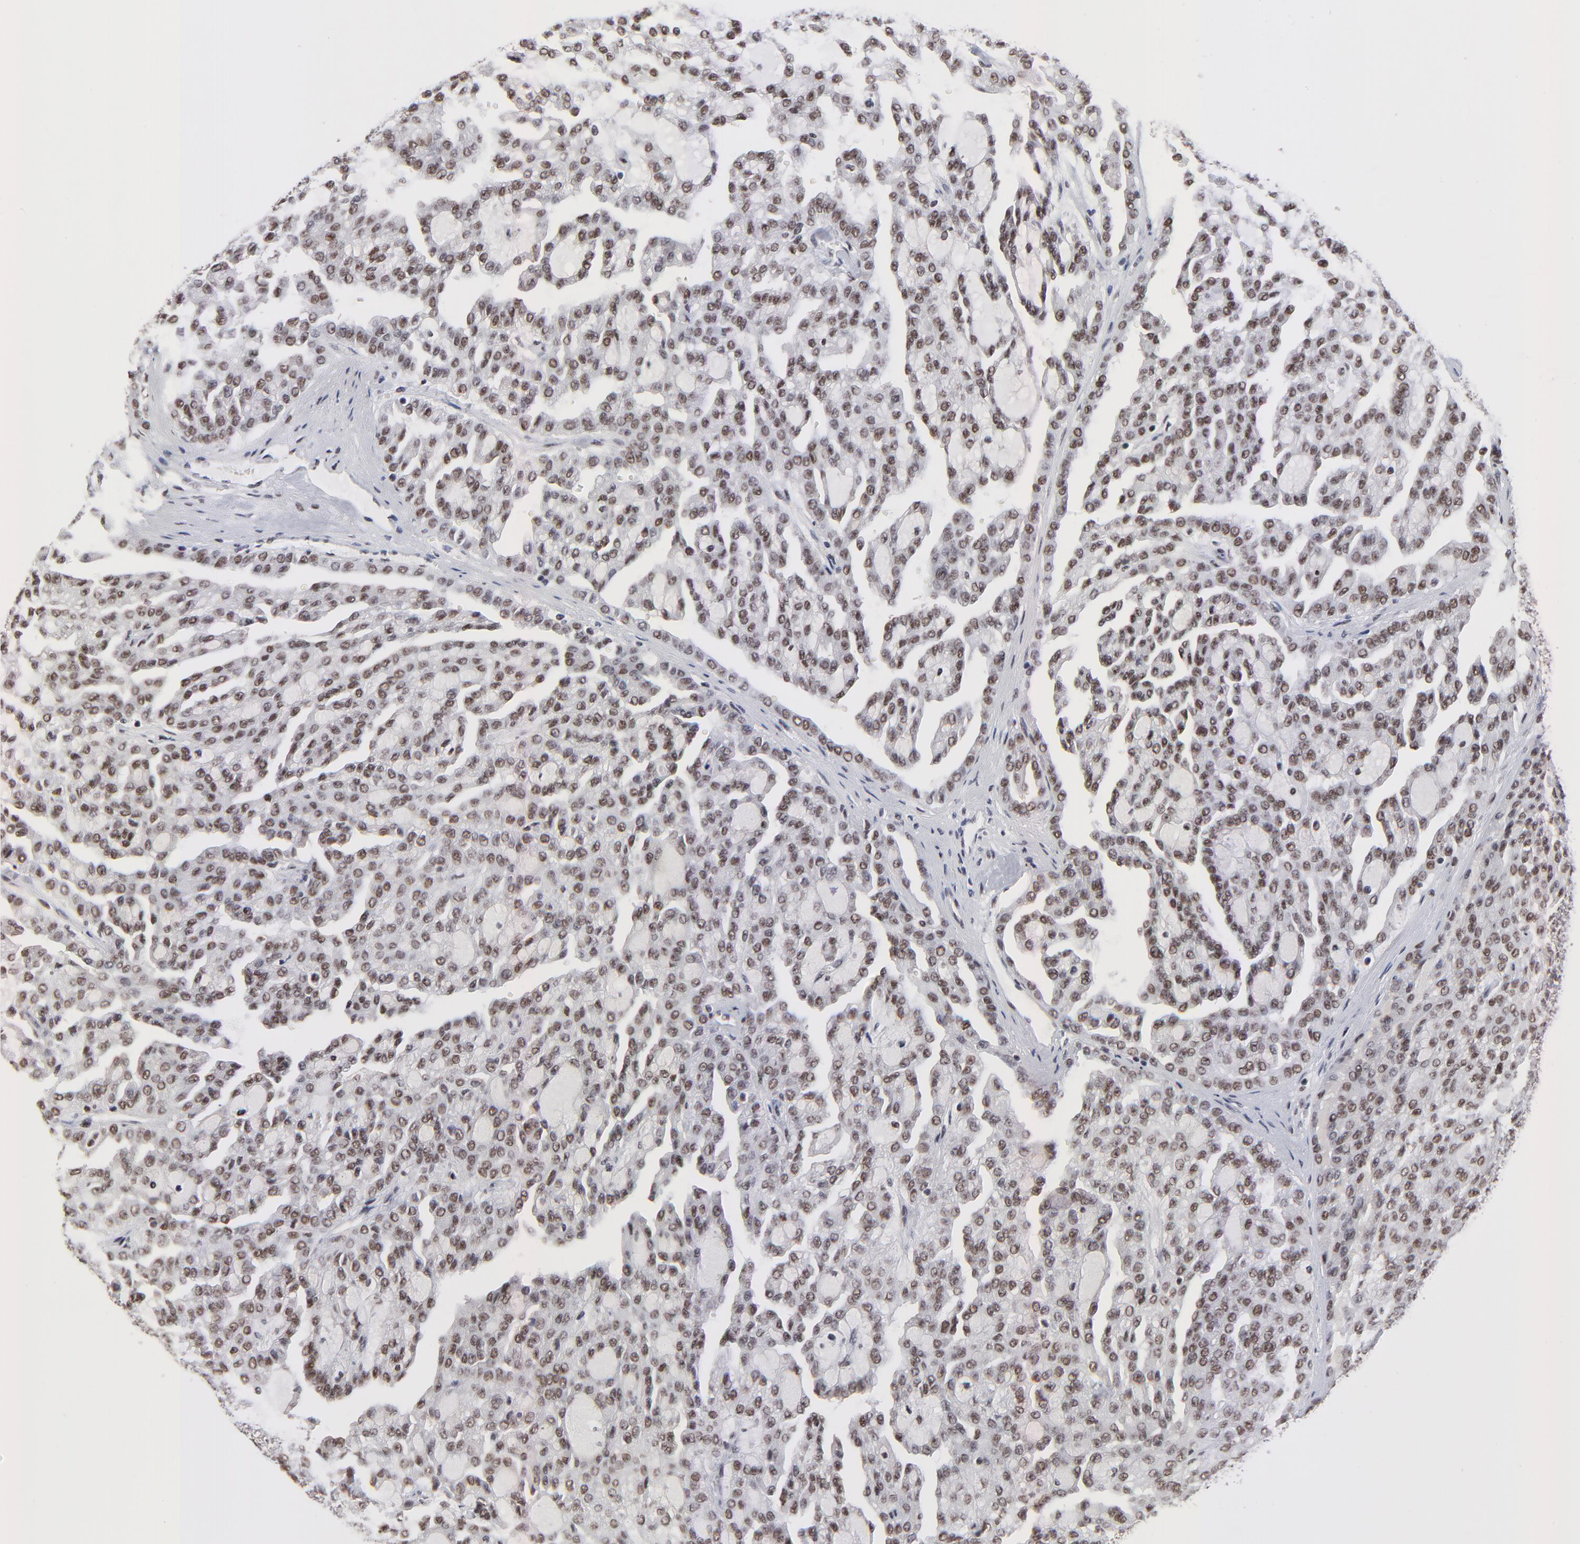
{"staining": {"intensity": "moderate", "quantity": ">75%", "location": "nuclear"}, "tissue": "renal cancer", "cell_type": "Tumor cells", "image_type": "cancer", "snomed": [{"axis": "morphology", "description": "Adenocarcinoma, NOS"}, {"axis": "topography", "description": "Kidney"}], "caption": "DAB (3,3'-diaminobenzidine) immunohistochemical staining of human renal cancer (adenocarcinoma) reveals moderate nuclear protein positivity in approximately >75% of tumor cells.", "gene": "ZMYM3", "patient": {"sex": "male", "age": 63}}